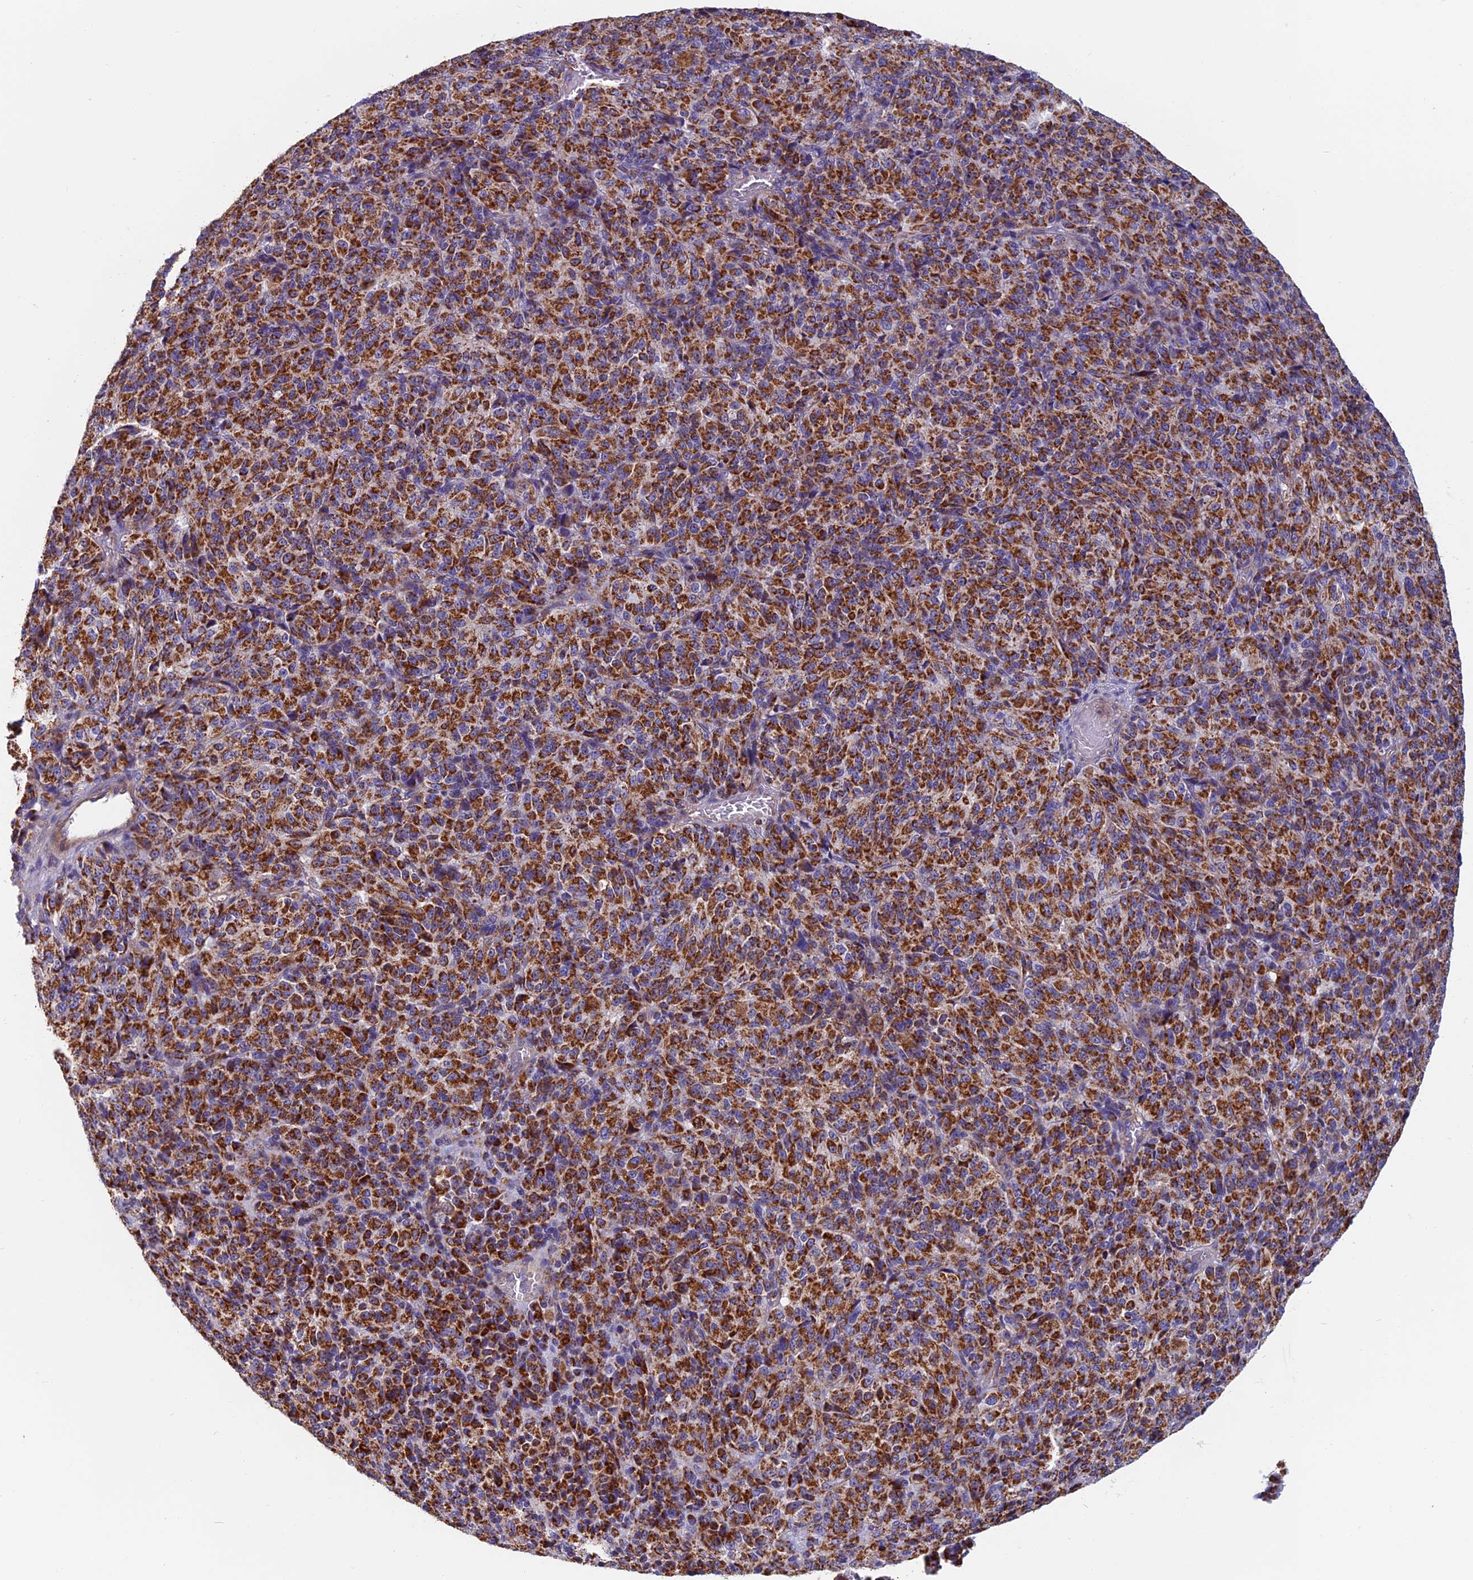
{"staining": {"intensity": "strong", "quantity": ">75%", "location": "cytoplasmic/membranous"}, "tissue": "melanoma", "cell_type": "Tumor cells", "image_type": "cancer", "snomed": [{"axis": "morphology", "description": "Malignant melanoma, Metastatic site"}, {"axis": "topography", "description": "Brain"}], "caption": "Protein staining demonstrates strong cytoplasmic/membranous expression in about >75% of tumor cells in malignant melanoma (metastatic site).", "gene": "HSD17B8", "patient": {"sex": "female", "age": 56}}